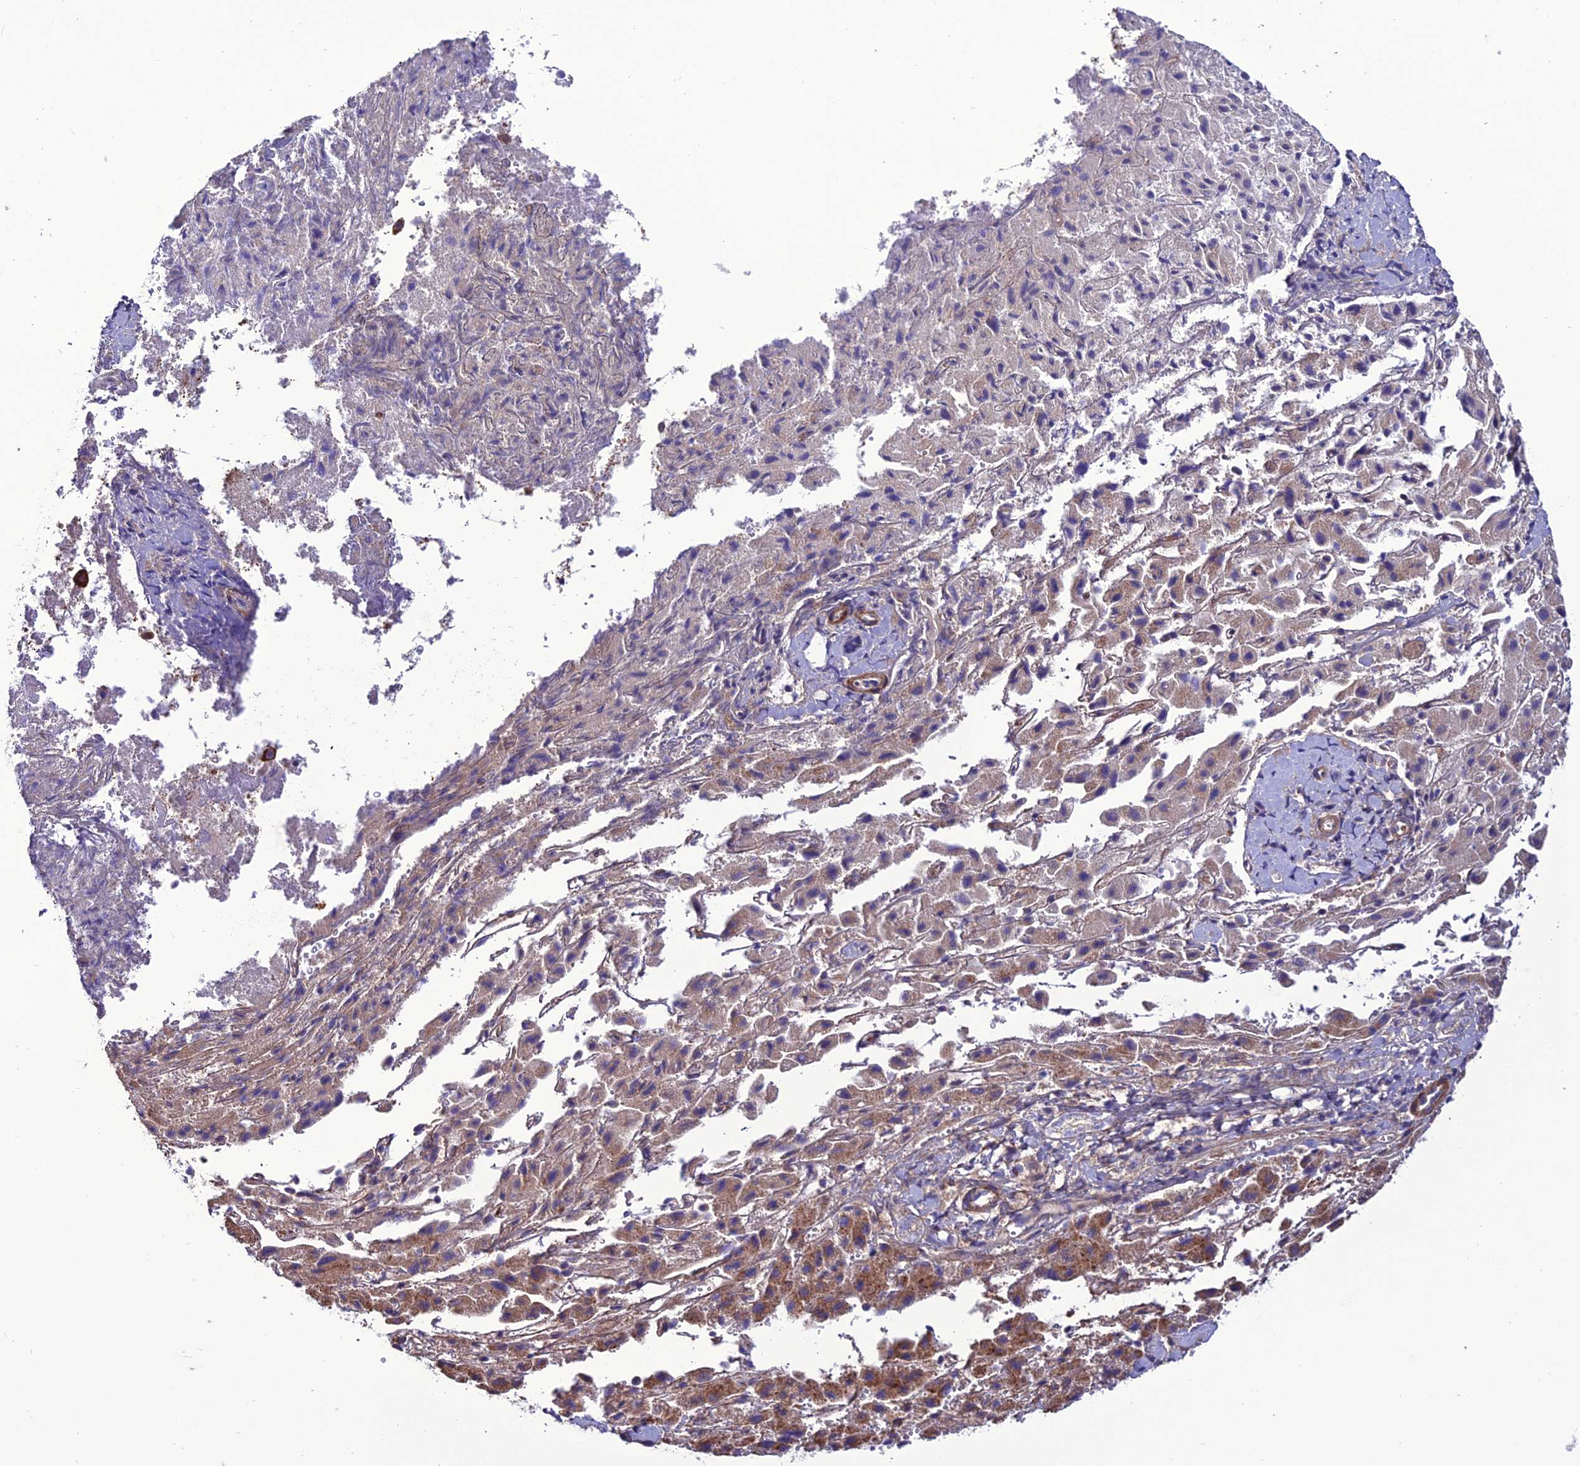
{"staining": {"intensity": "weak", "quantity": "25%-75%", "location": "cytoplasmic/membranous"}, "tissue": "liver cancer", "cell_type": "Tumor cells", "image_type": "cancer", "snomed": [{"axis": "morphology", "description": "Carcinoma, Hepatocellular, NOS"}, {"axis": "topography", "description": "Liver"}], "caption": "Protein positivity by immunohistochemistry (IHC) shows weak cytoplasmic/membranous expression in approximately 25%-75% of tumor cells in hepatocellular carcinoma (liver).", "gene": "PPIL3", "patient": {"sex": "female", "age": 58}}